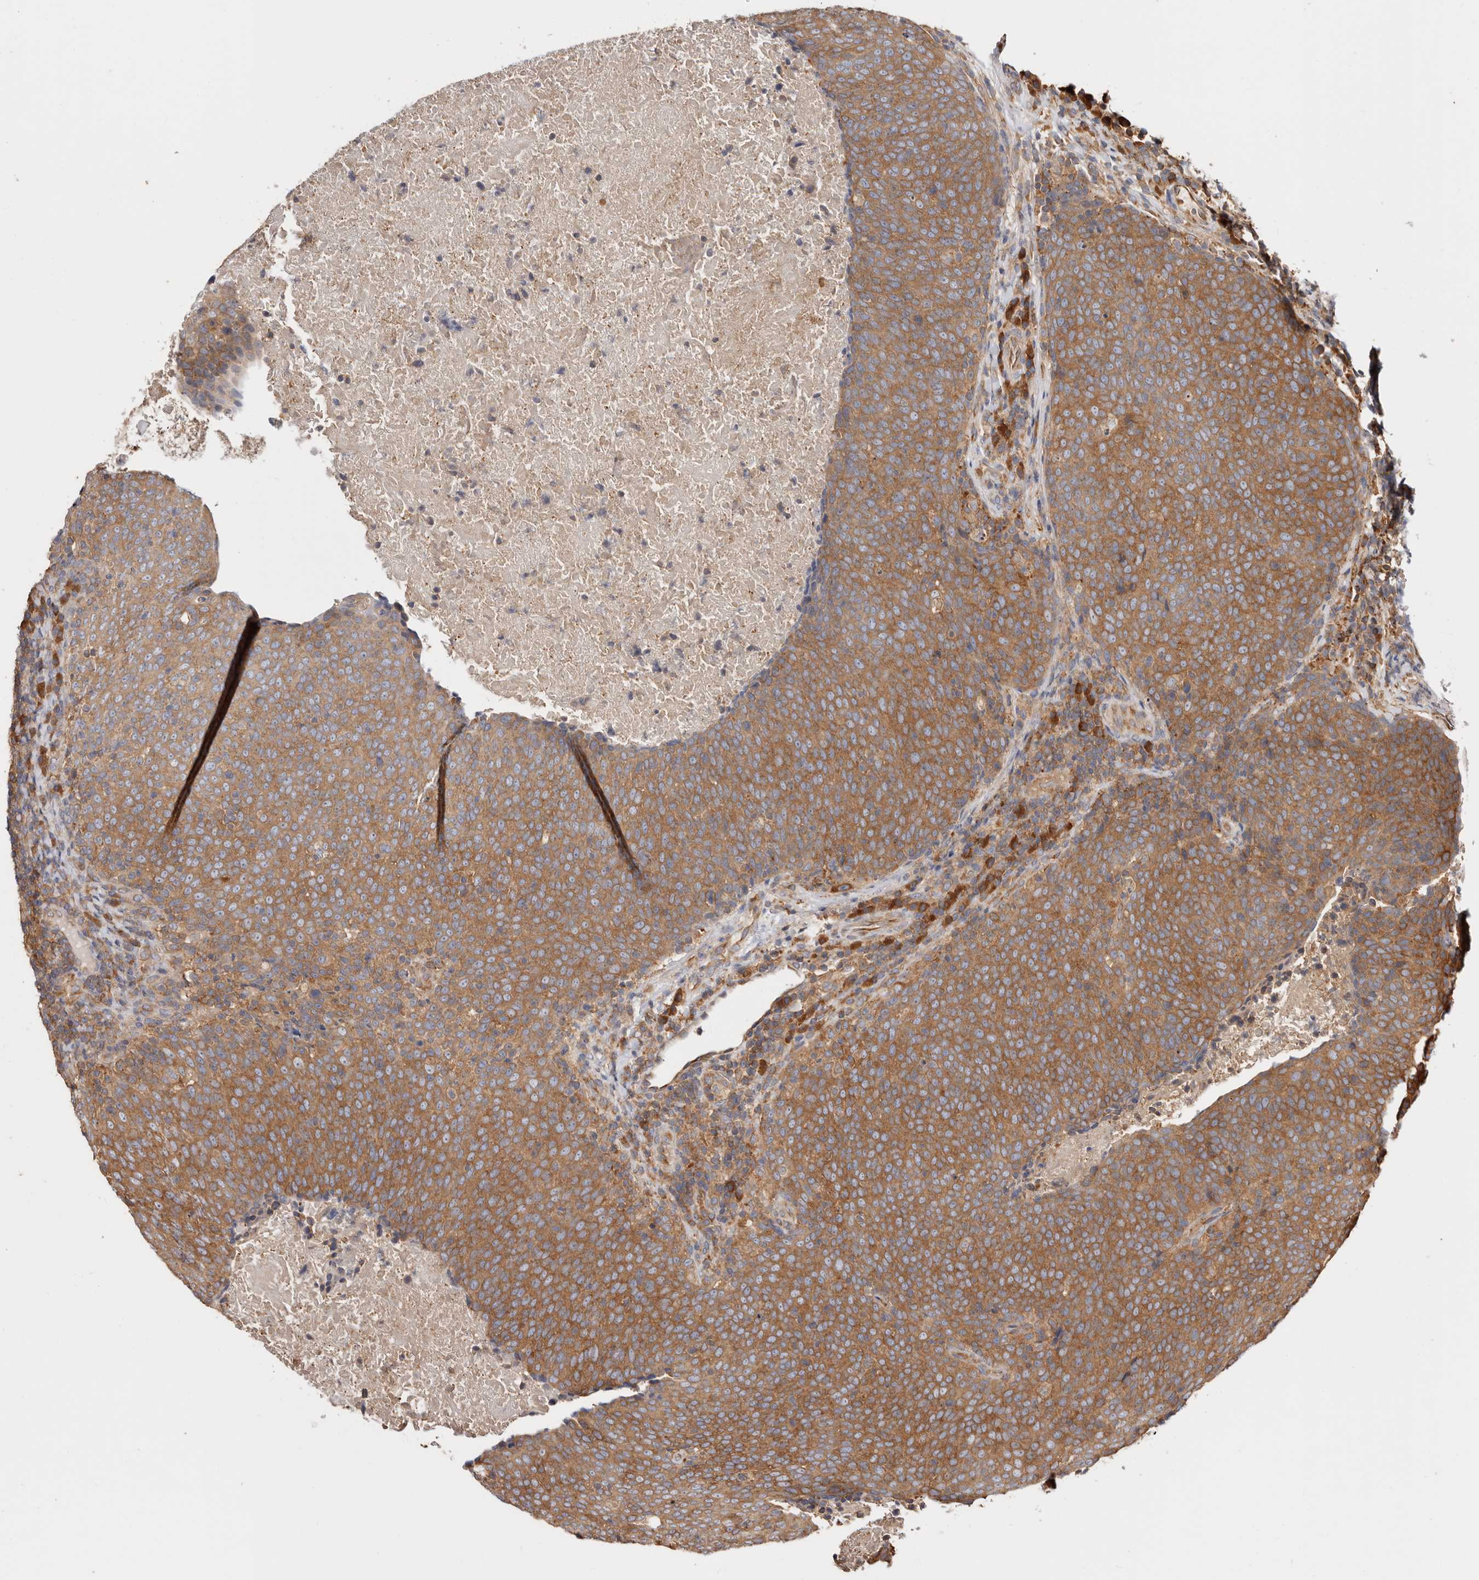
{"staining": {"intensity": "moderate", "quantity": ">75%", "location": "cytoplasmic/membranous"}, "tissue": "head and neck cancer", "cell_type": "Tumor cells", "image_type": "cancer", "snomed": [{"axis": "morphology", "description": "Squamous cell carcinoma, NOS"}, {"axis": "morphology", "description": "Squamous cell carcinoma, metastatic, NOS"}, {"axis": "topography", "description": "Lymph node"}, {"axis": "topography", "description": "Head-Neck"}], "caption": "There is medium levels of moderate cytoplasmic/membranous staining in tumor cells of head and neck squamous cell carcinoma, as demonstrated by immunohistochemical staining (brown color).", "gene": "EPRS1", "patient": {"sex": "male", "age": 62}}